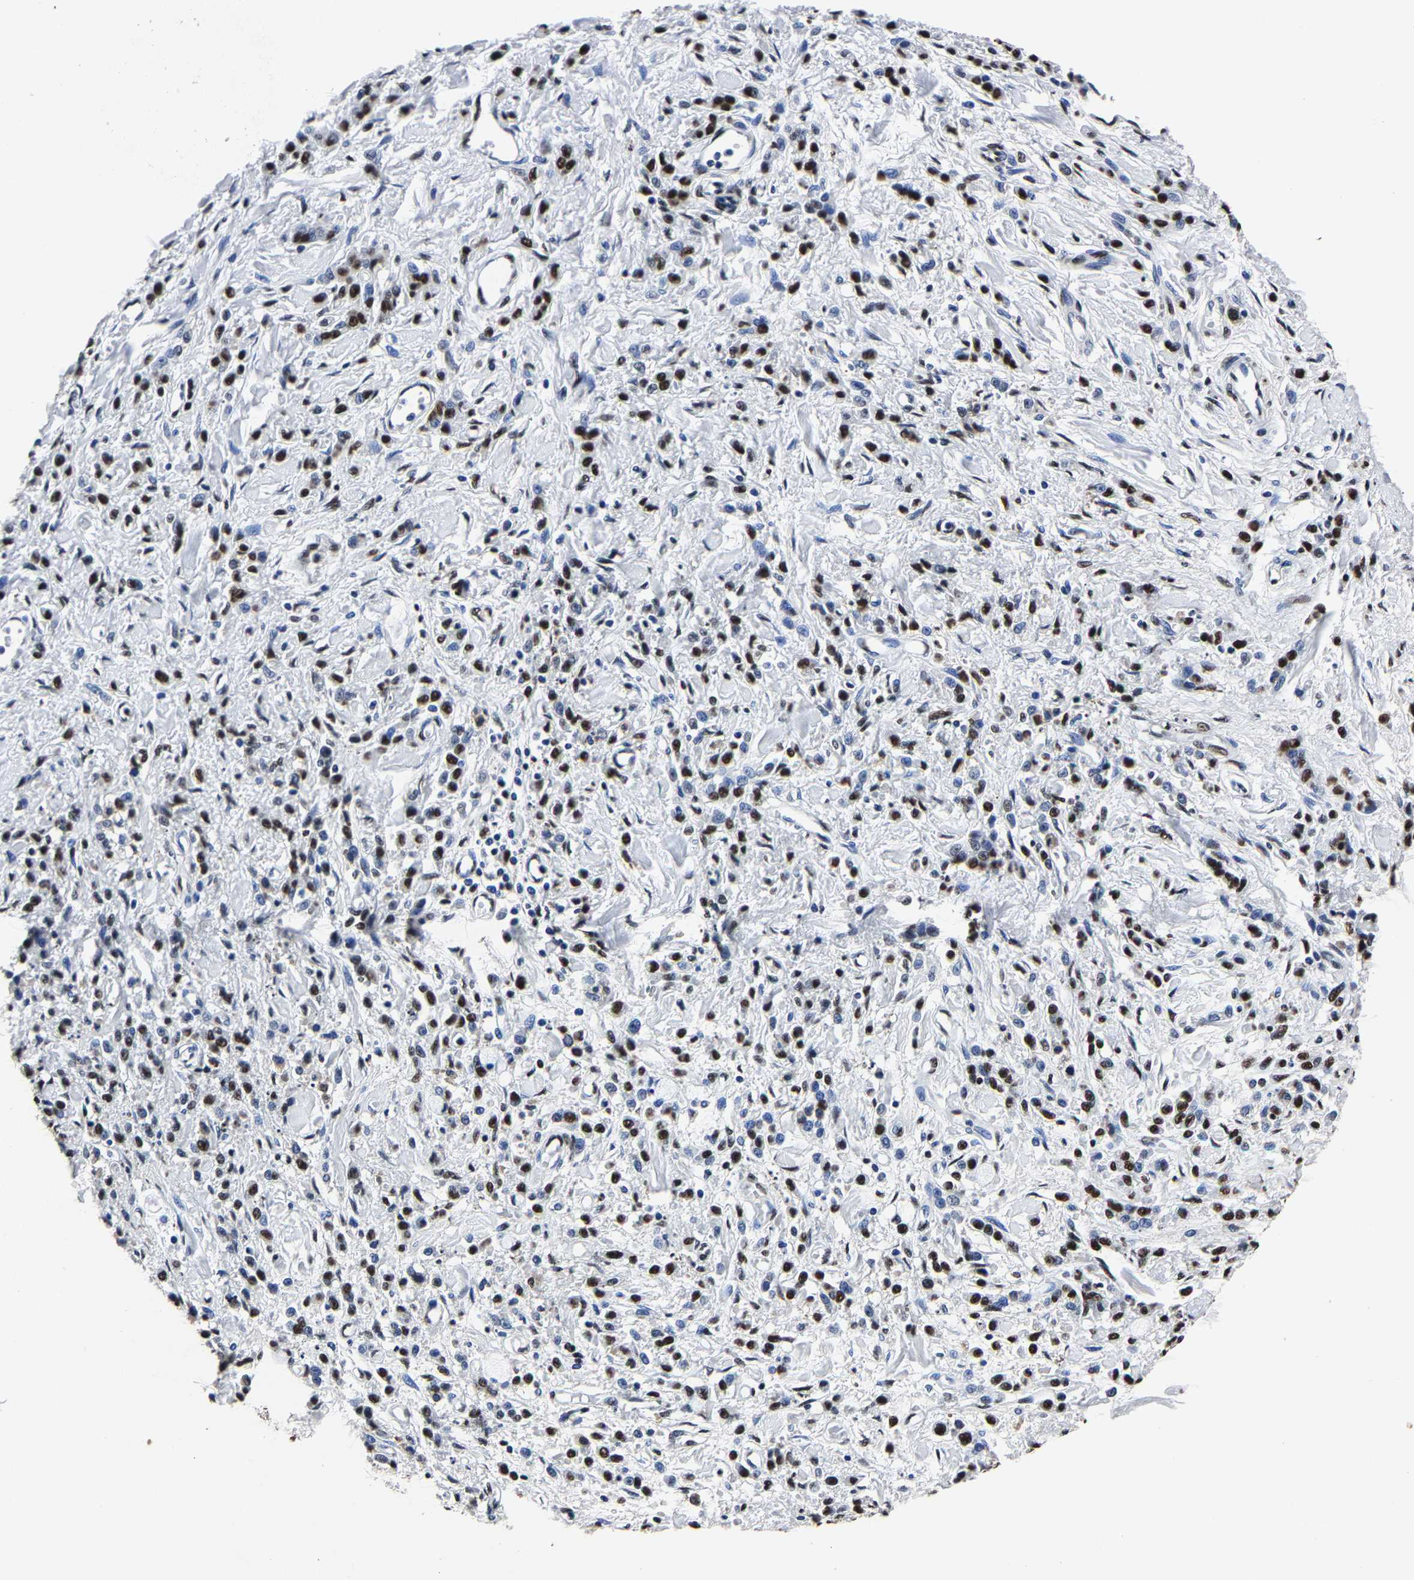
{"staining": {"intensity": "strong", "quantity": "25%-75%", "location": "nuclear"}, "tissue": "stomach cancer", "cell_type": "Tumor cells", "image_type": "cancer", "snomed": [{"axis": "morphology", "description": "Normal tissue, NOS"}, {"axis": "morphology", "description": "Adenocarcinoma, NOS"}, {"axis": "topography", "description": "Stomach"}], "caption": "Stomach cancer stained for a protein (brown) exhibits strong nuclear positive expression in approximately 25%-75% of tumor cells.", "gene": "RBM45", "patient": {"sex": "male", "age": 82}}